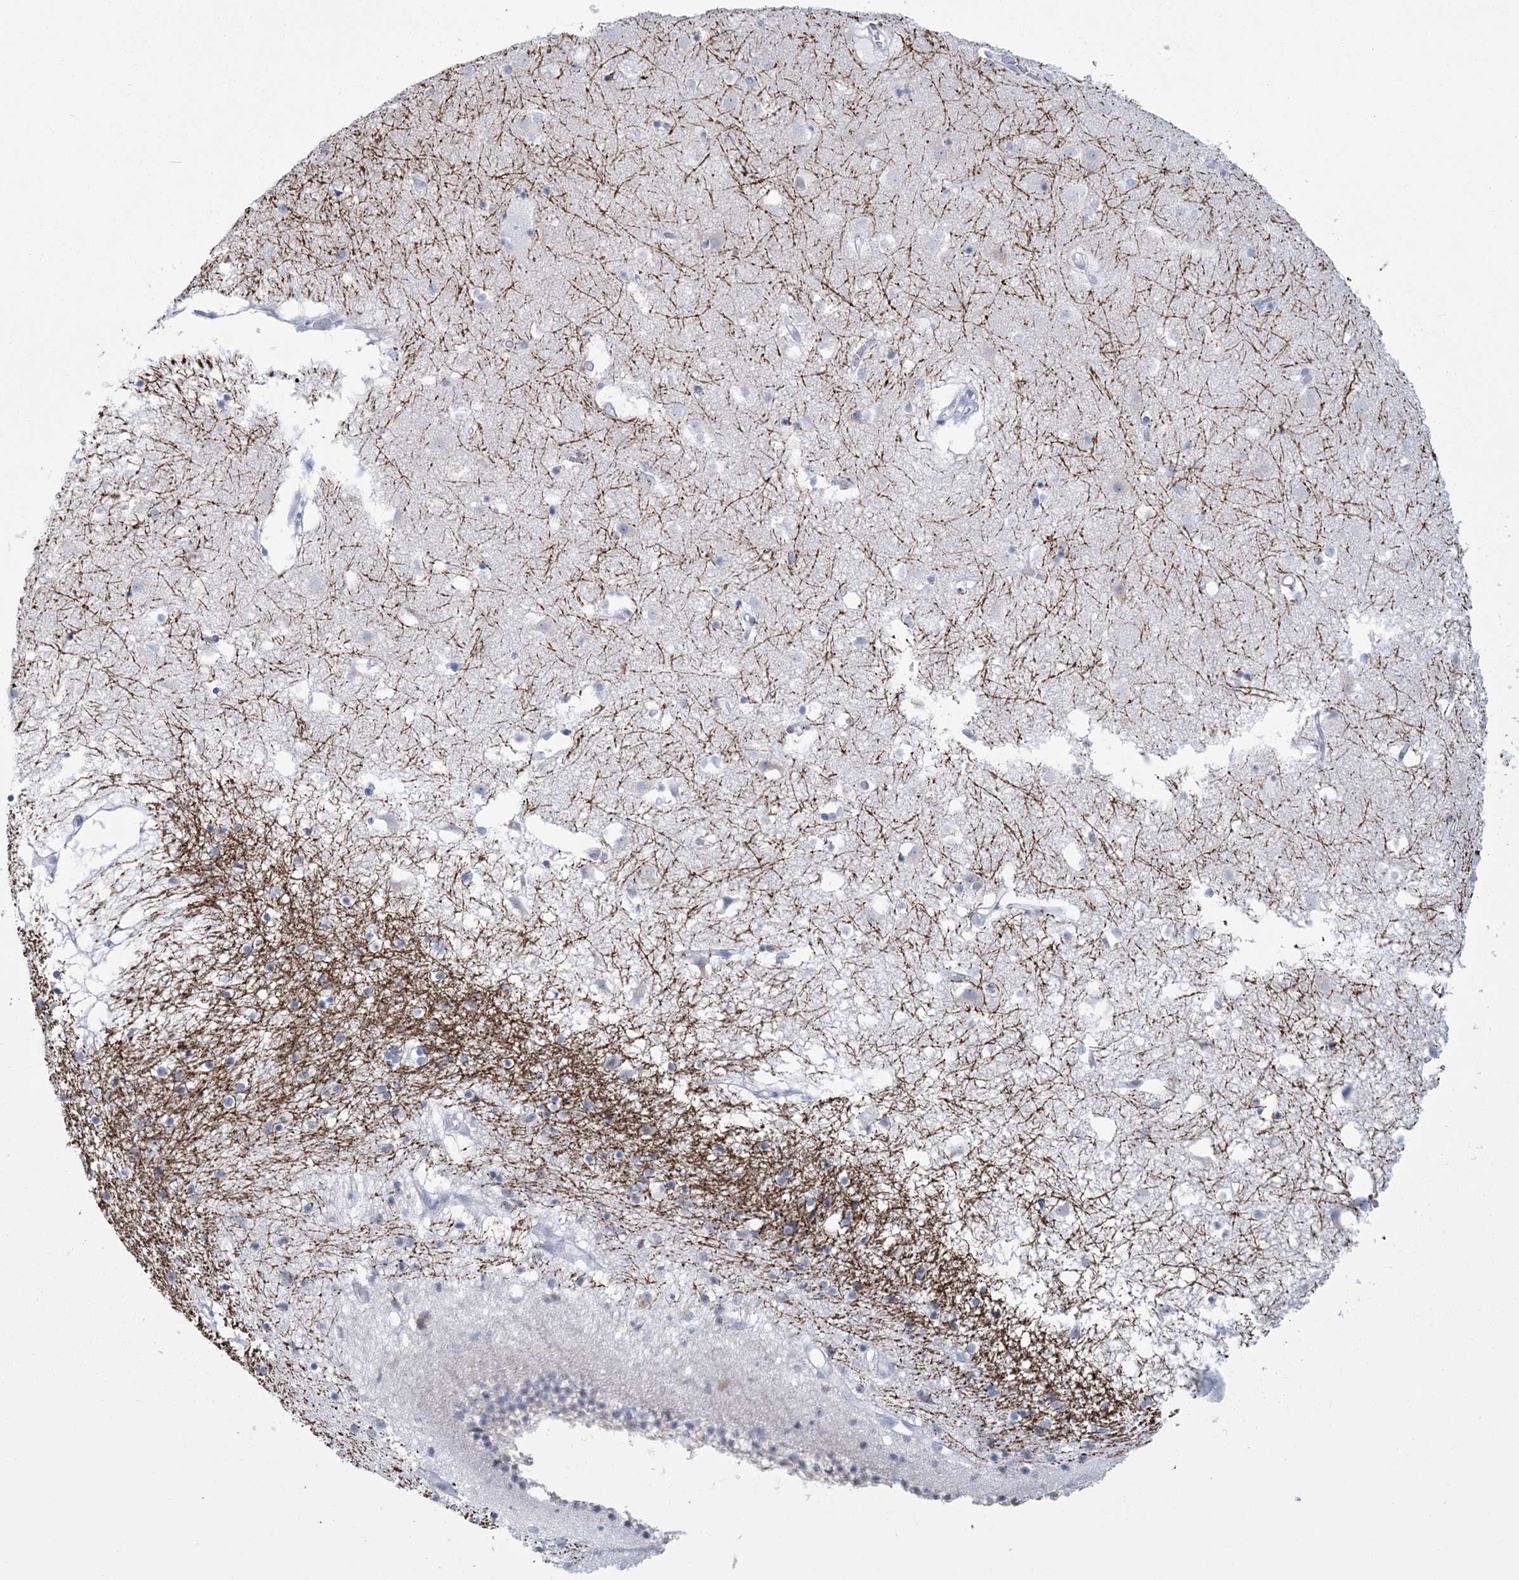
{"staining": {"intensity": "negative", "quantity": "none", "location": "none"}, "tissue": "caudate", "cell_type": "Glial cells", "image_type": "normal", "snomed": [{"axis": "morphology", "description": "Normal tissue, NOS"}, {"axis": "topography", "description": "Lateral ventricle wall"}], "caption": "An IHC photomicrograph of normal caudate is shown. There is no staining in glial cells of caudate. (DAB IHC, high magnification).", "gene": "DPCD", "patient": {"sex": "male", "age": 70}}